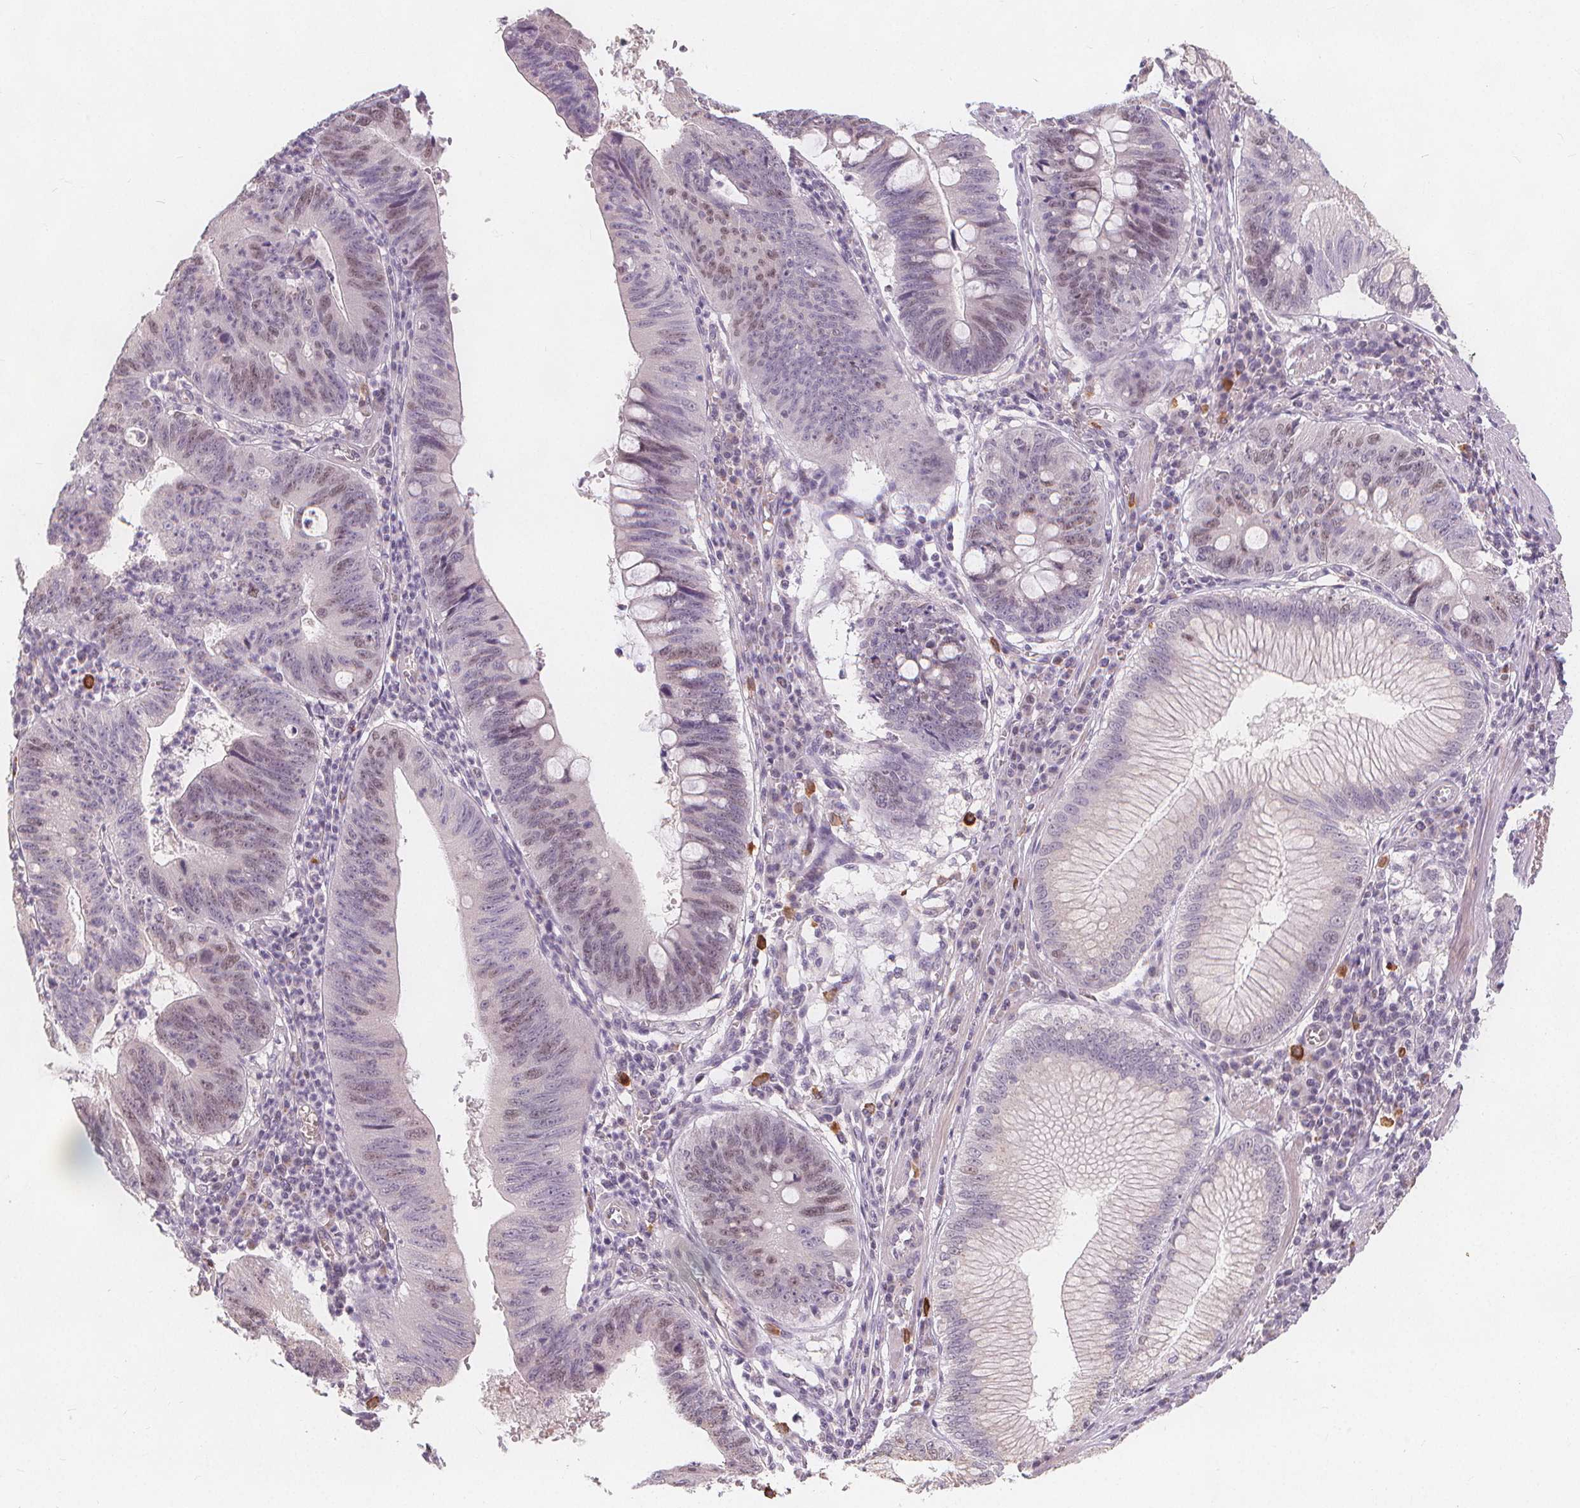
{"staining": {"intensity": "weak", "quantity": "25%-75%", "location": "nuclear"}, "tissue": "stomach cancer", "cell_type": "Tumor cells", "image_type": "cancer", "snomed": [{"axis": "morphology", "description": "Adenocarcinoma, NOS"}, {"axis": "topography", "description": "Stomach"}], "caption": "Stomach cancer tissue demonstrates weak nuclear positivity in approximately 25%-75% of tumor cells, visualized by immunohistochemistry. (DAB IHC, brown staining for protein, blue staining for nuclei).", "gene": "TIPIN", "patient": {"sex": "male", "age": 59}}